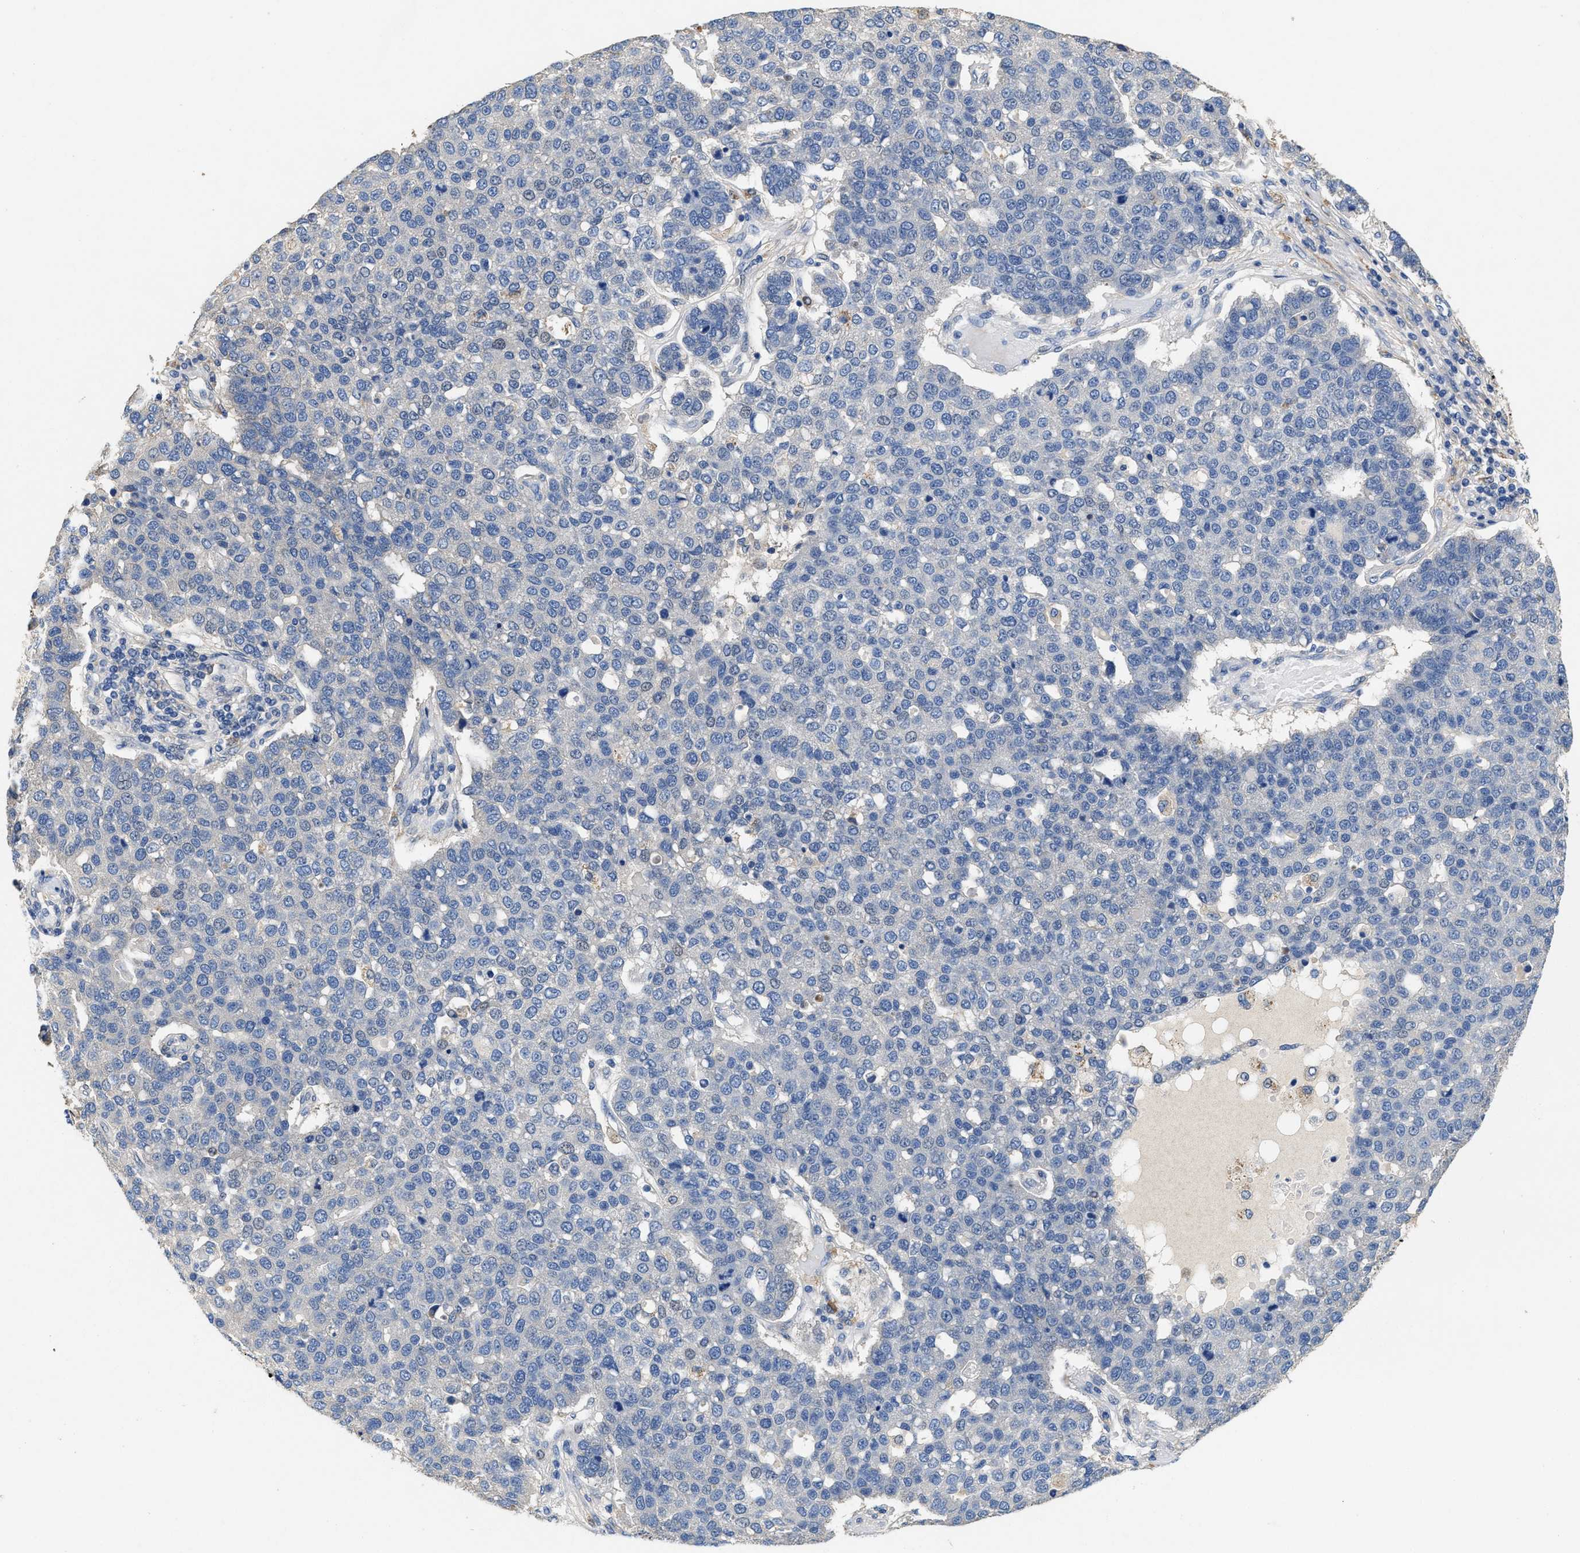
{"staining": {"intensity": "negative", "quantity": "none", "location": "none"}, "tissue": "pancreatic cancer", "cell_type": "Tumor cells", "image_type": "cancer", "snomed": [{"axis": "morphology", "description": "Adenocarcinoma, NOS"}, {"axis": "topography", "description": "Pancreas"}], "caption": "High power microscopy micrograph of an immunohistochemistry photomicrograph of pancreatic cancer (adenocarcinoma), revealing no significant staining in tumor cells.", "gene": "PEG10", "patient": {"sex": "female", "age": 61}}